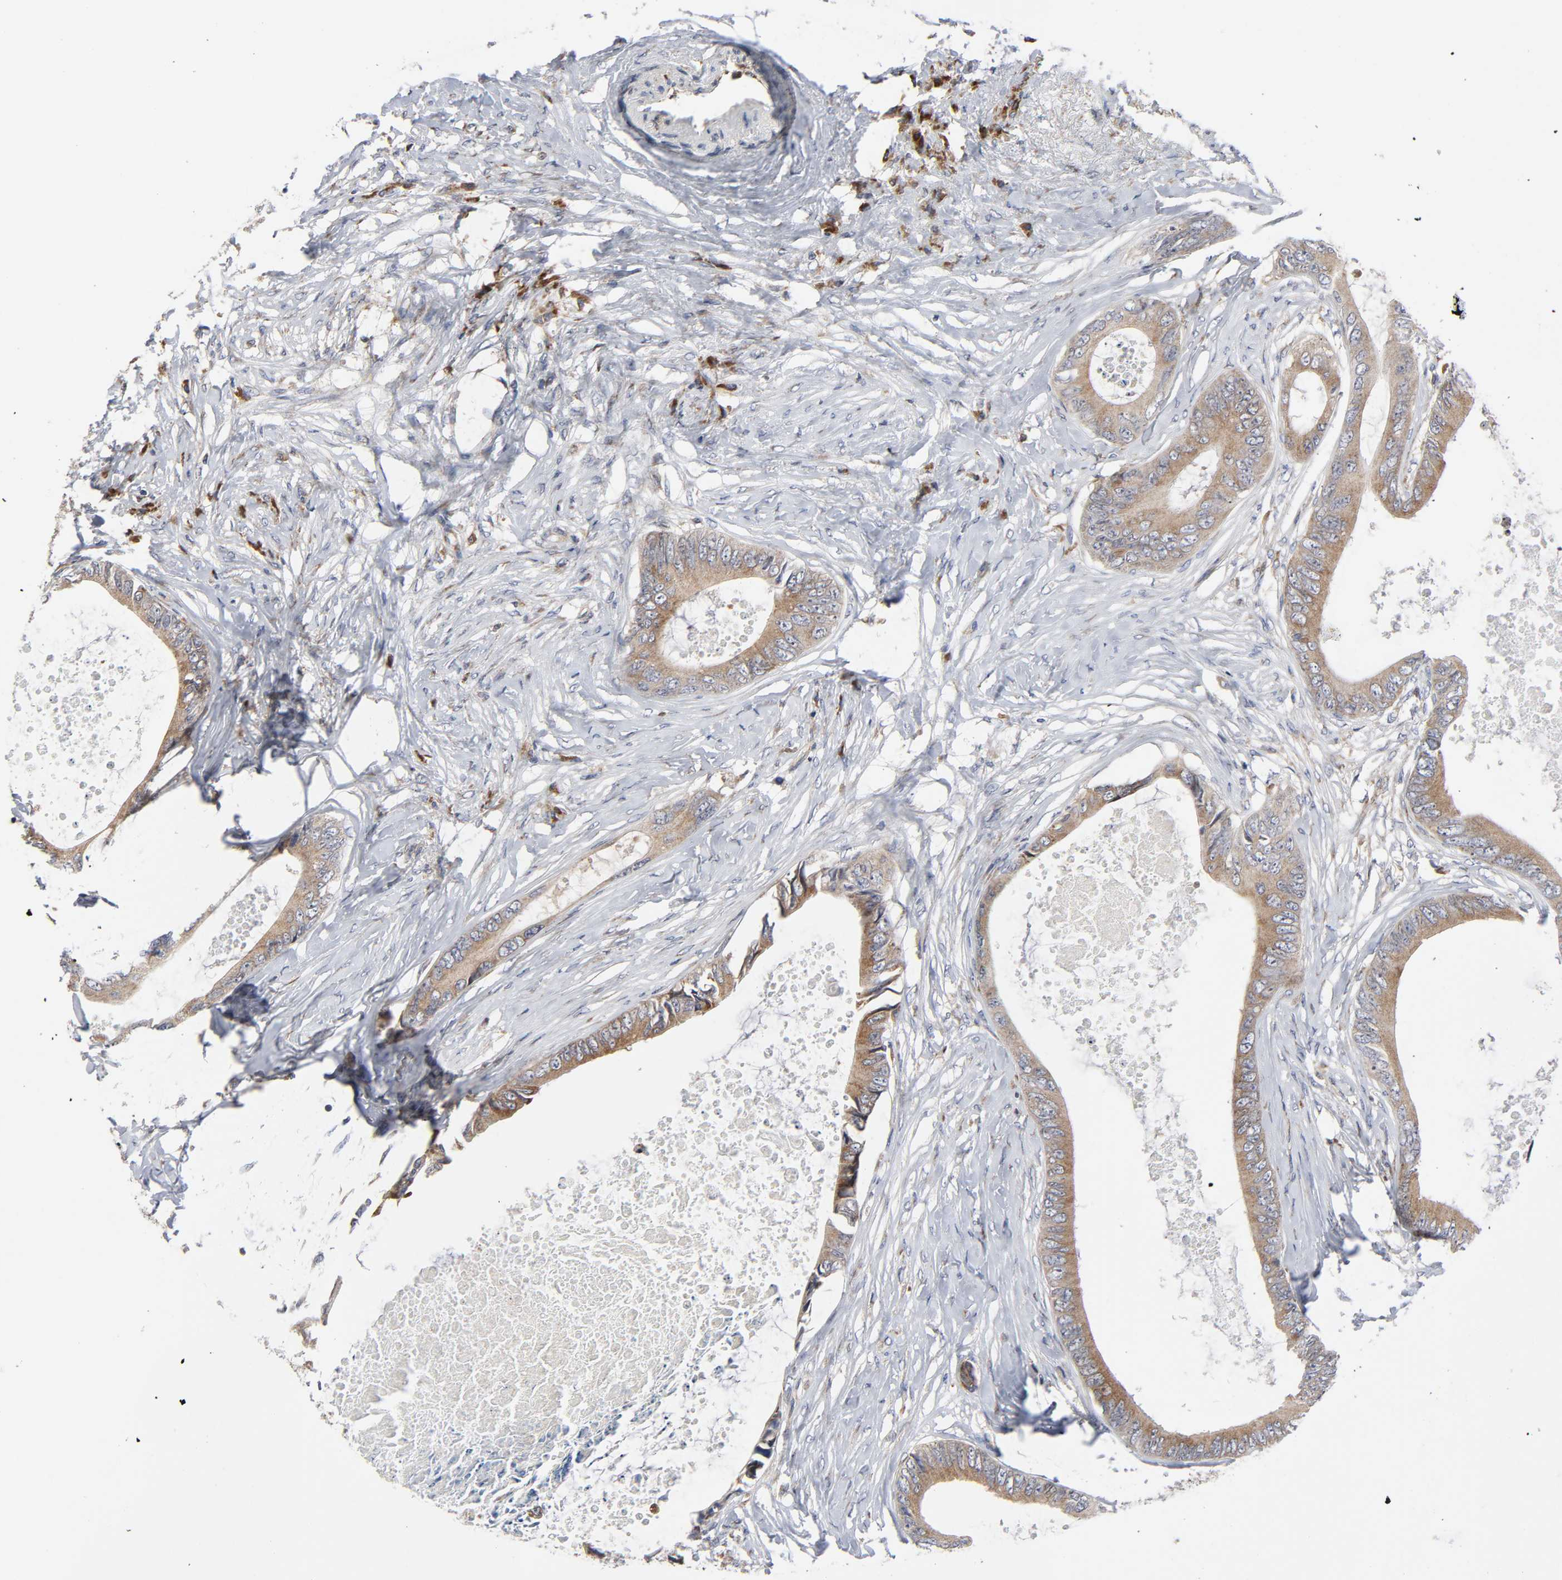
{"staining": {"intensity": "moderate", "quantity": ">75%", "location": "cytoplasmic/membranous"}, "tissue": "colorectal cancer", "cell_type": "Tumor cells", "image_type": "cancer", "snomed": [{"axis": "morphology", "description": "Normal tissue, NOS"}, {"axis": "morphology", "description": "Adenocarcinoma, NOS"}, {"axis": "topography", "description": "Rectum"}, {"axis": "topography", "description": "Peripheral nerve tissue"}], "caption": "This micrograph shows colorectal cancer stained with immunohistochemistry (IHC) to label a protein in brown. The cytoplasmic/membranous of tumor cells show moderate positivity for the protein. Nuclei are counter-stained blue.", "gene": "BAX", "patient": {"sex": "female", "age": 77}}